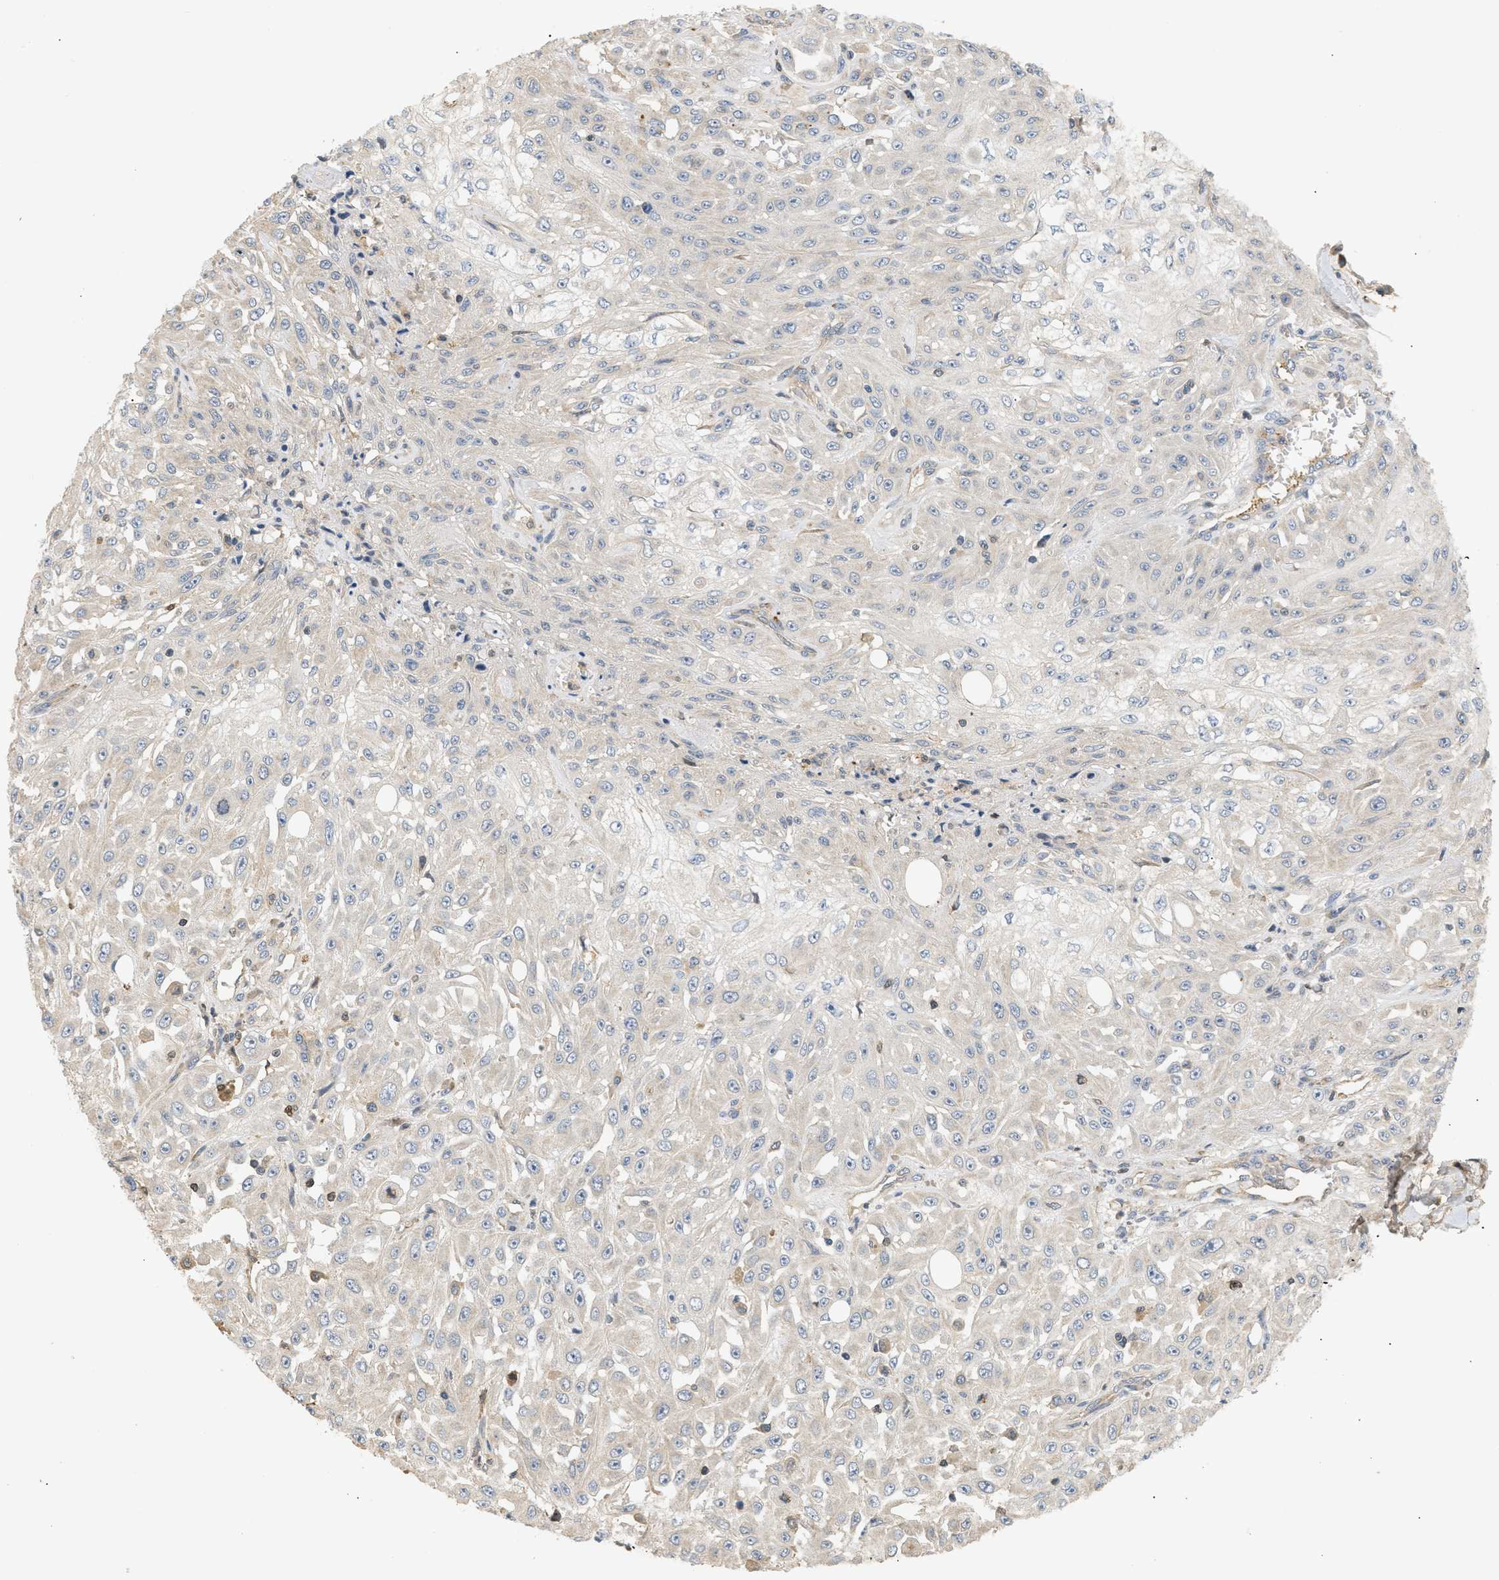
{"staining": {"intensity": "negative", "quantity": "none", "location": "none"}, "tissue": "skin cancer", "cell_type": "Tumor cells", "image_type": "cancer", "snomed": [{"axis": "morphology", "description": "Squamous cell carcinoma, NOS"}, {"axis": "morphology", "description": "Squamous cell carcinoma, metastatic, NOS"}, {"axis": "topography", "description": "Skin"}, {"axis": "topography", "description": "Lymph node"}], "caption": "There is no significant expression in tumor cells of skin squamous cell carcinoma.", "gene": "FARS2", "patient": {"sex": "male", "age": 75}}